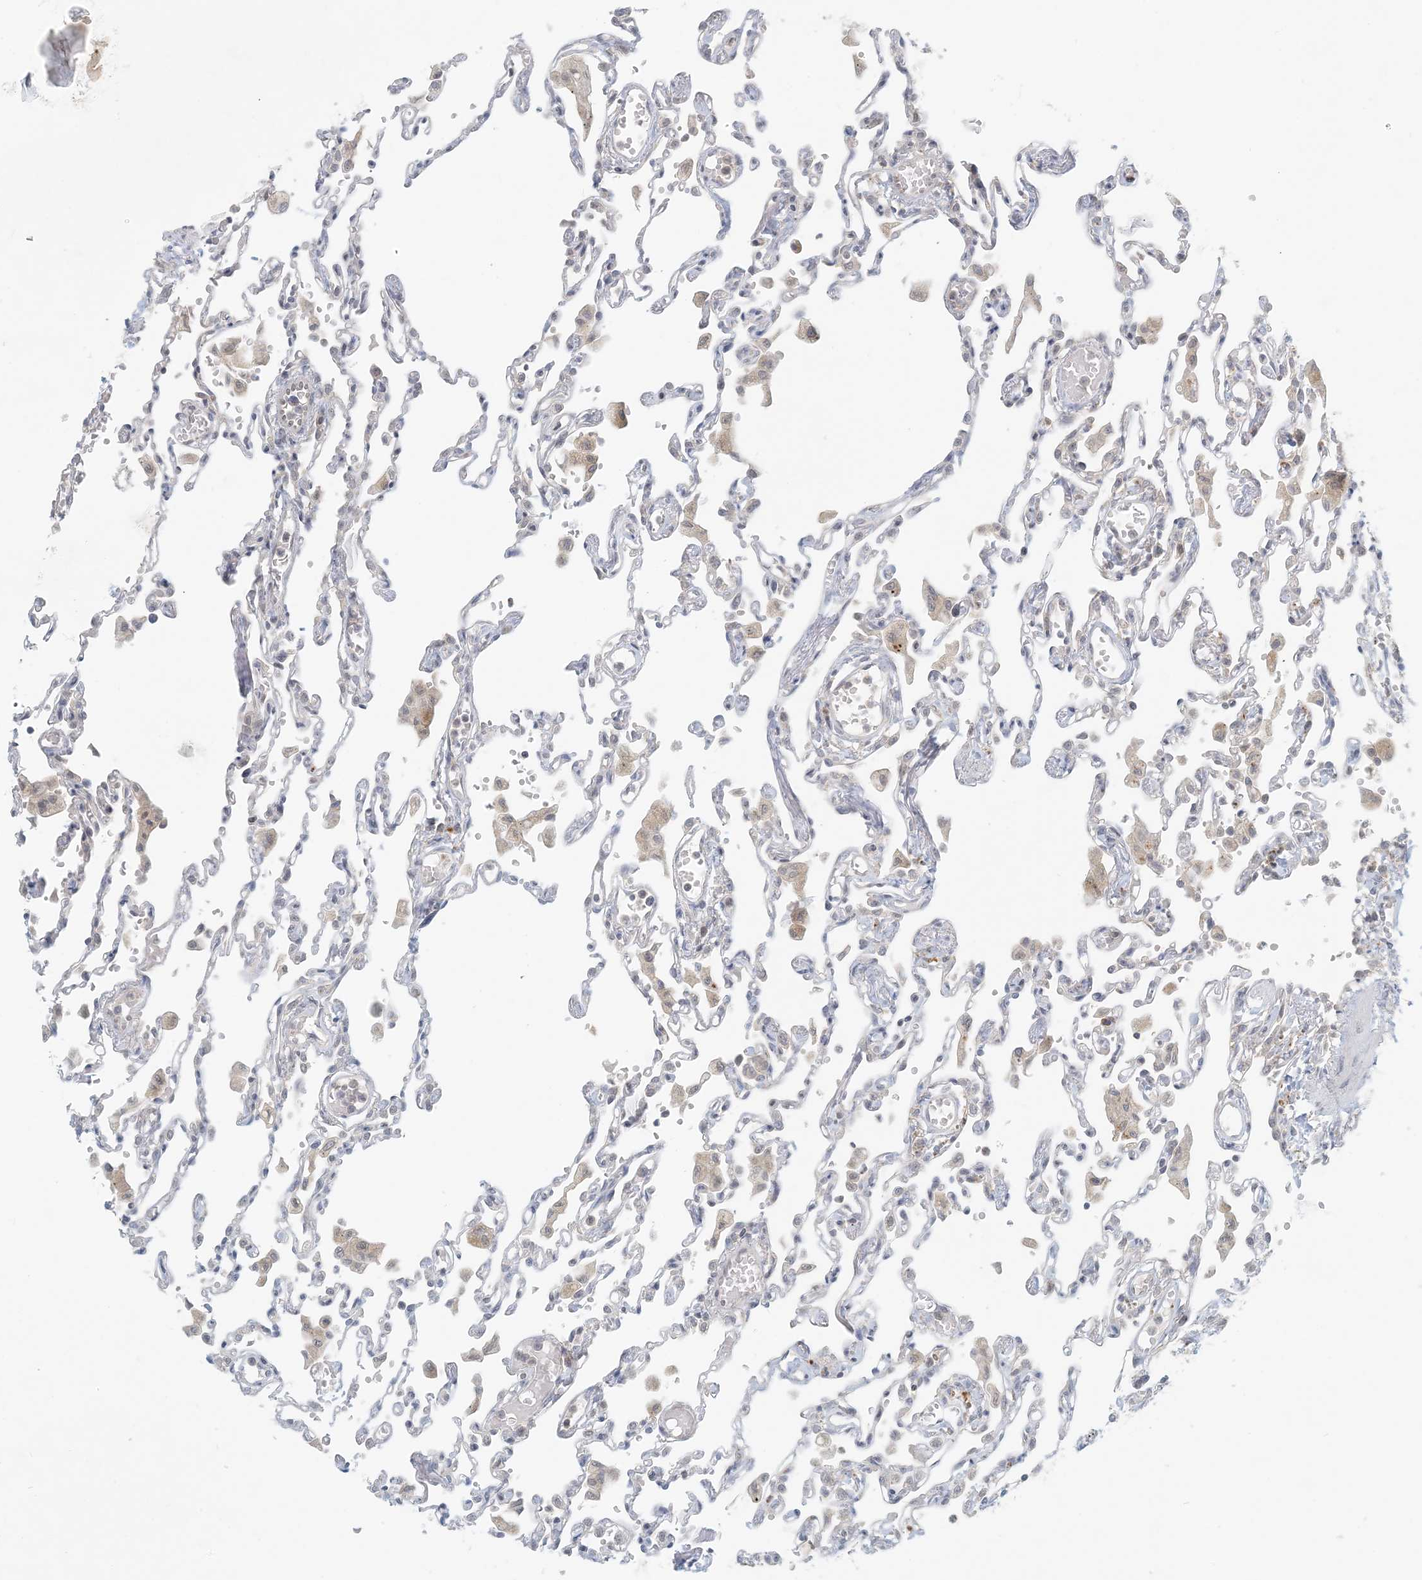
{"staining": {"intensity": "negative", "quantity": "none", "location": "none"}, "tissue": "lung", "cell_type": "Alveolar cells", "image_type": "normal", "snomed": [{"axis": "morphology", "description": "Normal tissue, NOS"}, {"axis": "topography", "description": "Bronchus"}, {"axis": "topography", "description": "Lung"}], "caption": "A high-resolution micrograph shows IHC staining of unremarkable lung, which shows no significant positivity in alveolar cells. The staining is performed using DAB brown chromogen with nuclei counter-stained in using hematoxylin.", "gene": "OBI1", "patient": {"sex": "female", "age": 49}}